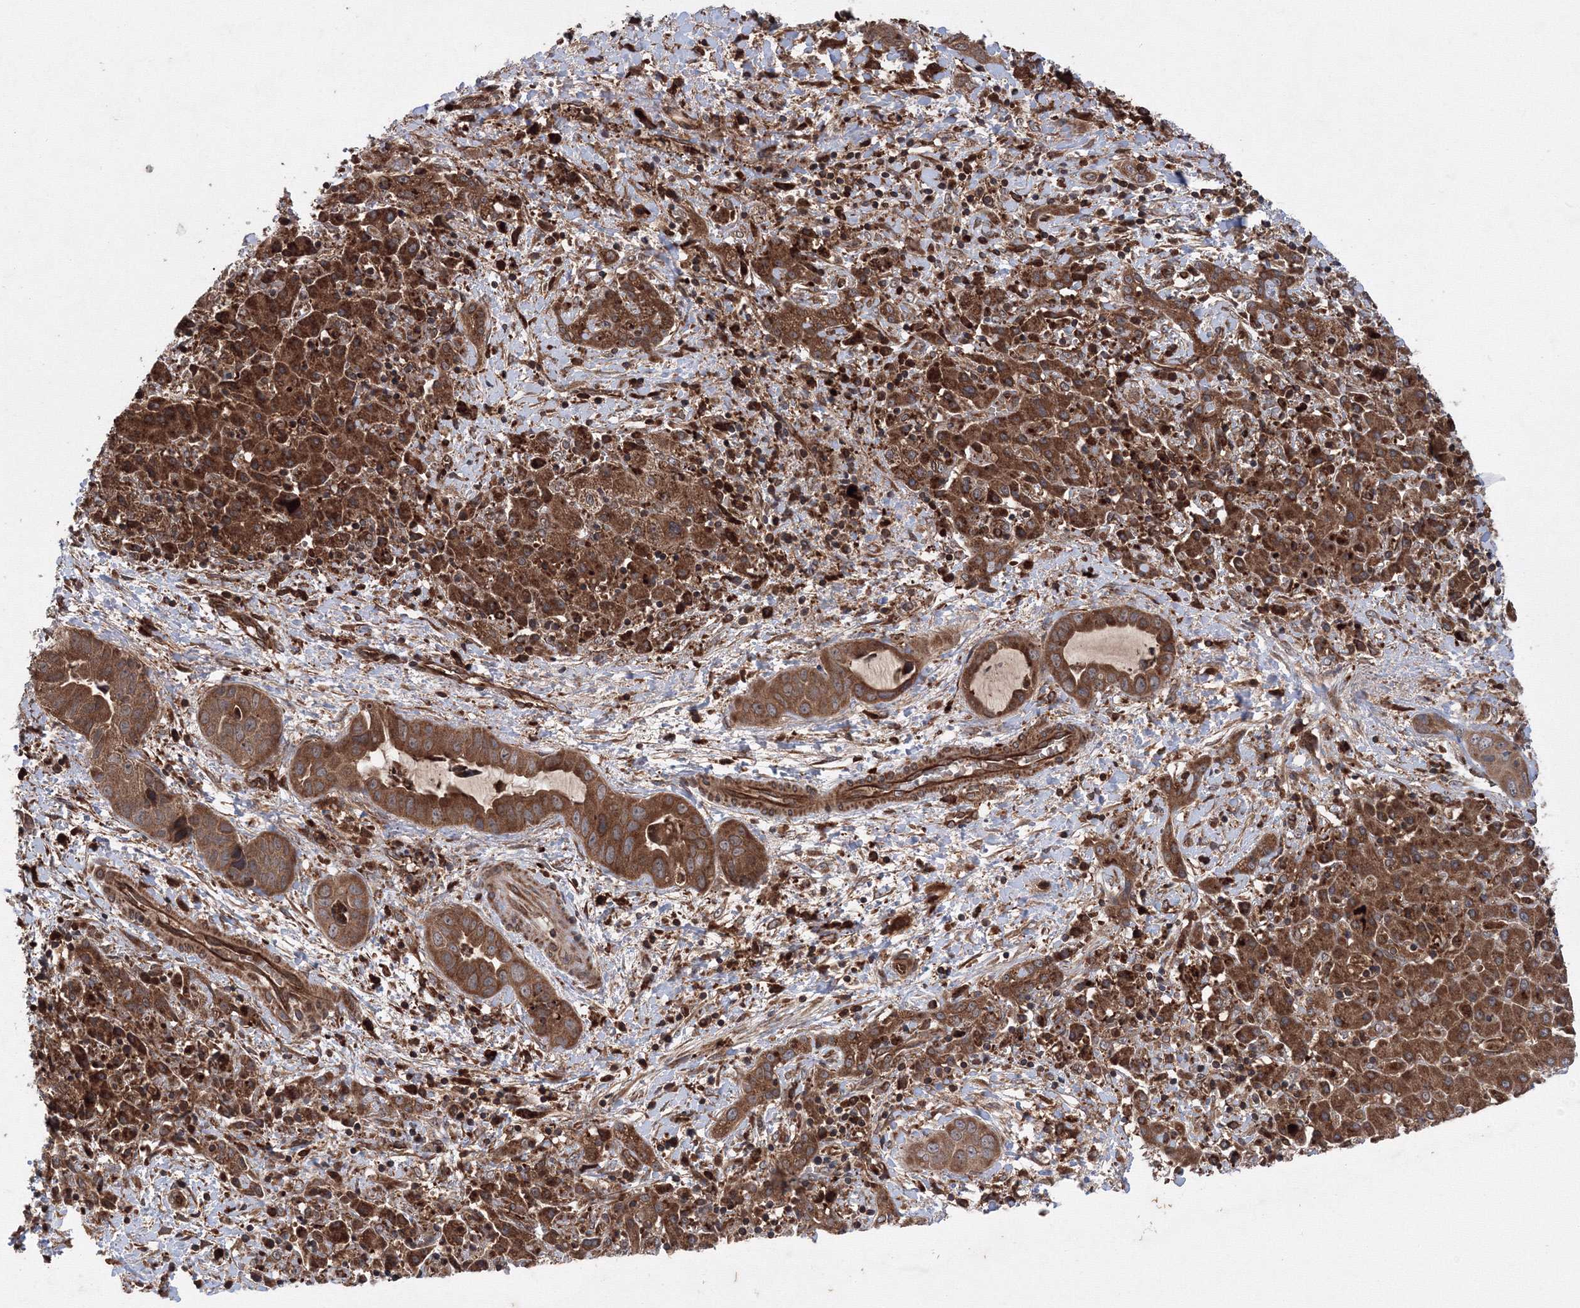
{"staining": {"intensity": "moderate", "quantity": ">75%", "location": "cytoplasmic/membranous"}, "tissue": "liver cancer", "cell_type": "Tumor cells", "image_type": "cancer", "snomed": [{"axis": "morphology", "description": "Cholangiocarcinoma"}, {"axis": "topography", "description": "Liver"}], "caption": "Cholangiocarcinoma (liver) was stained to show a protein in brown. There is medium levels of moderate cytoplasmic/membranous staining in about >75% of tumor cells. (Brightfield microscopy of DAB IHC at high magnification).", "gene": "ATG3", "patient": {"sex": "female", "age": 52}}